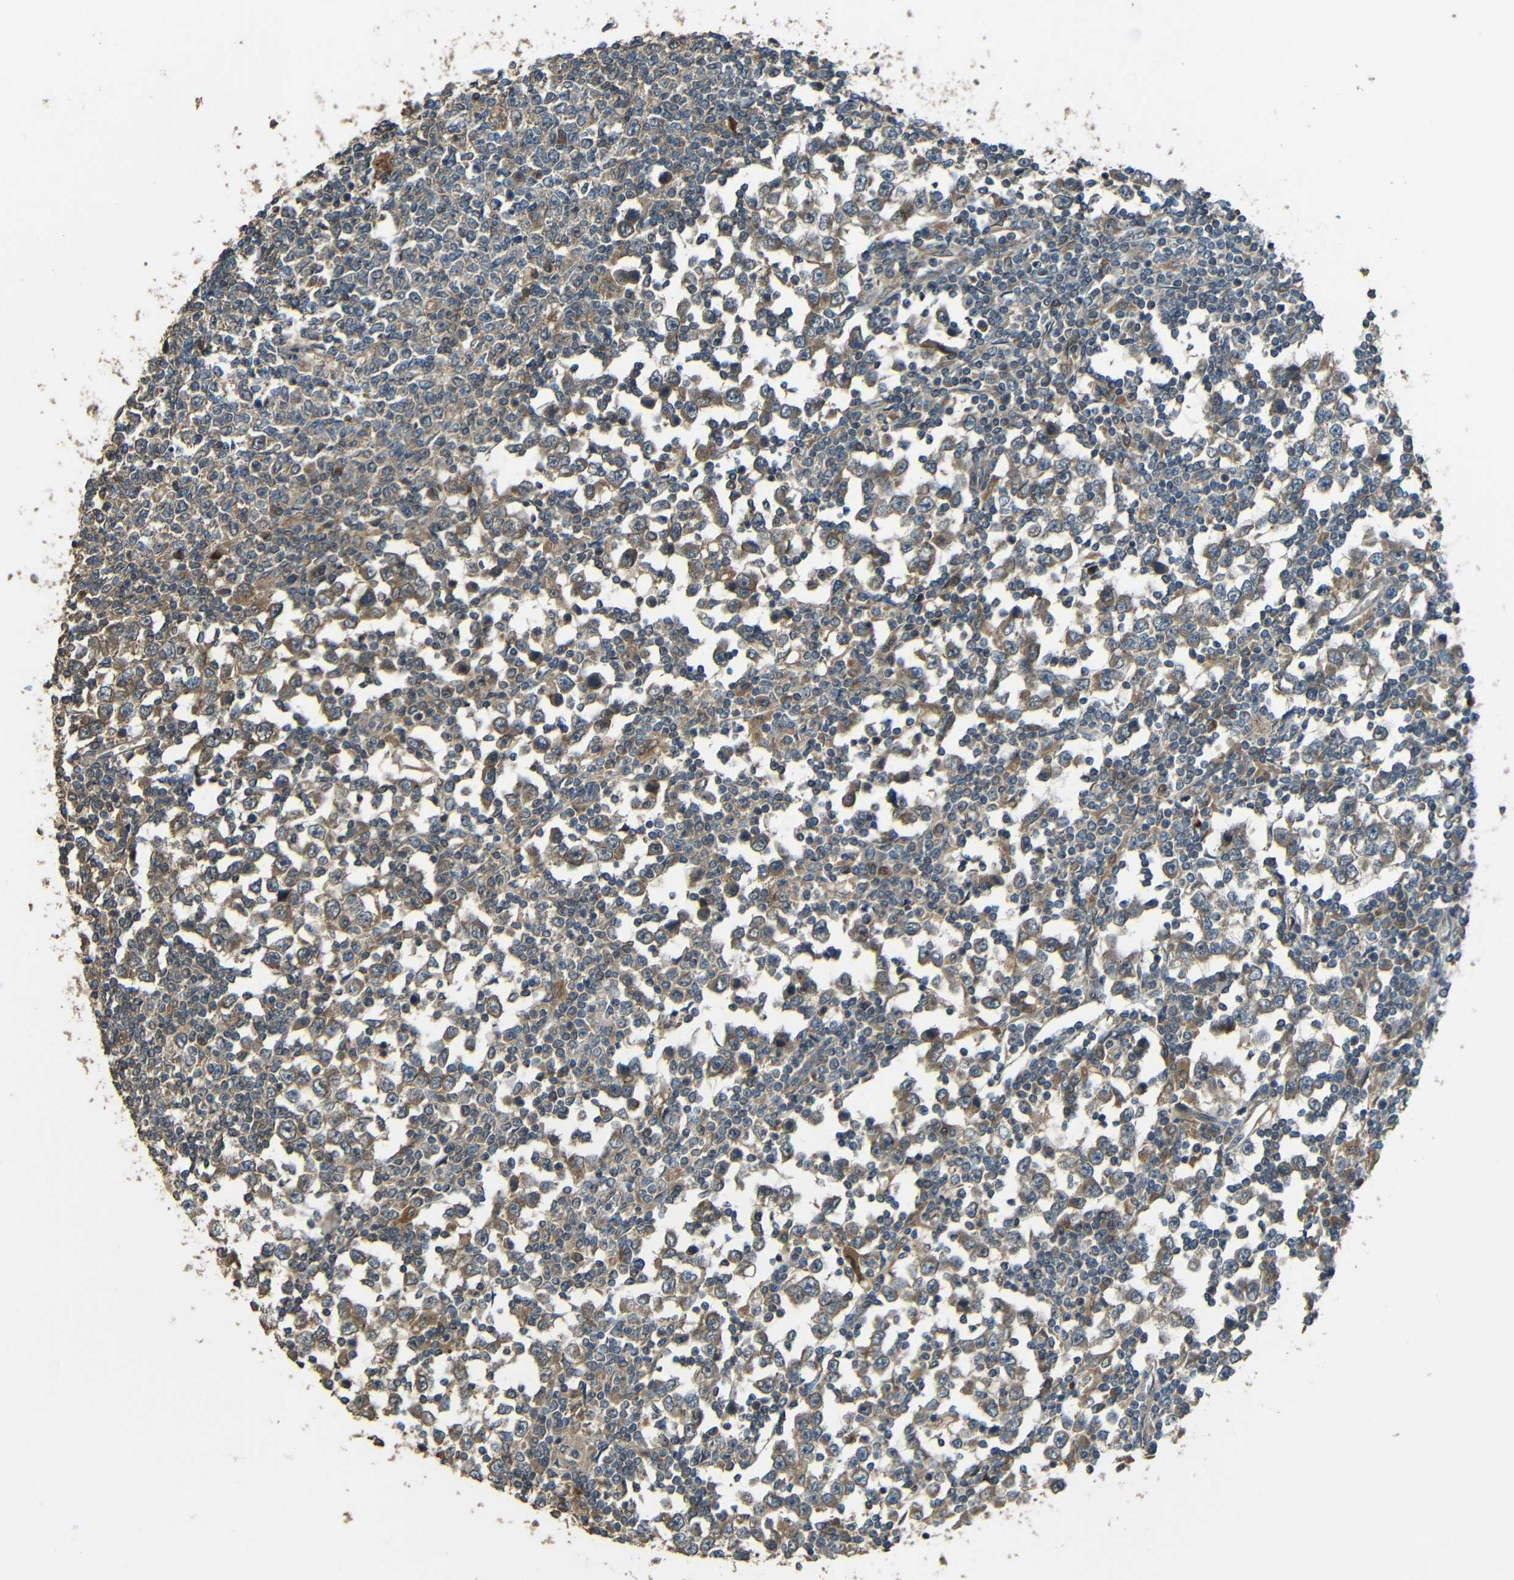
{"staining": {"intensity": "moderate", "quantity": ">75%", "location": "cytoplasmic/membranous"}, "tissue": "testis cancer", "cell_type": "Tumor cells", "image_type": "cancer", "snomed": [{"axis": "morphology", "description": "Seminoma, NOS"}, {"axis": "topography", "description": "Testis"}], "caption": "Testis seminoma stained with a brown dye reveals moderate cytoplasmic/membranous positive staining in about >75% of tumor cells.", "gene": "ACACA", "patient": {"sex": "male", "age": 65}}